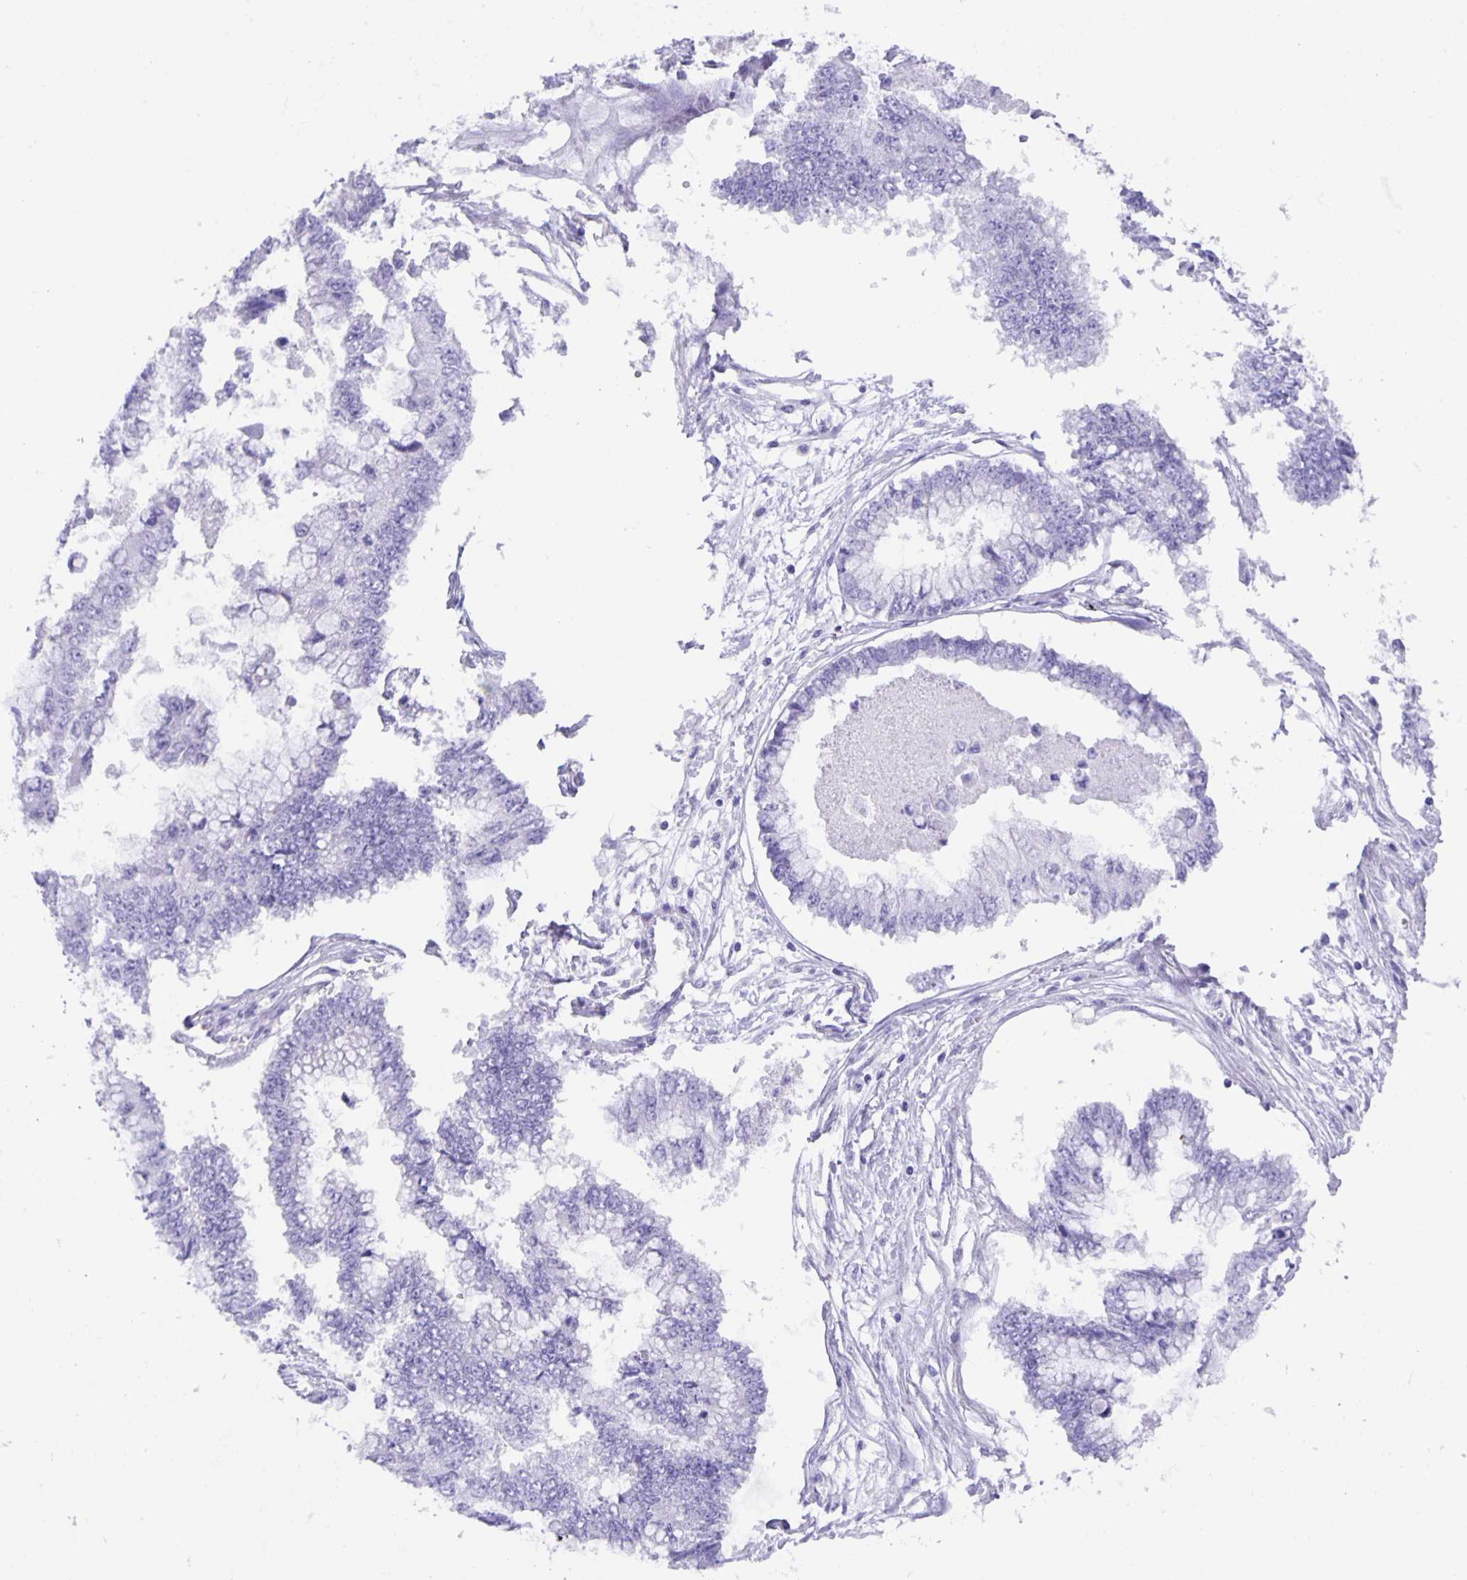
{"staining": {"intensity": "negative", "quantity": "none", "location": "none"}, "tissue": "ovarian cancer", "cell_type": "Tumor cells", "image_type": "cancer", "snomed": [{"axis": "morphology", "description": "Cystadenocarcinoma, mucinous, NOS"}, {"axis": "topography", "description": "Ovary"}], "caption": "There is no significant expression in tumor cells of ovarian cancer.", "gene": "GUCA2A", "patient": {"sex": "female", "age": 72}}